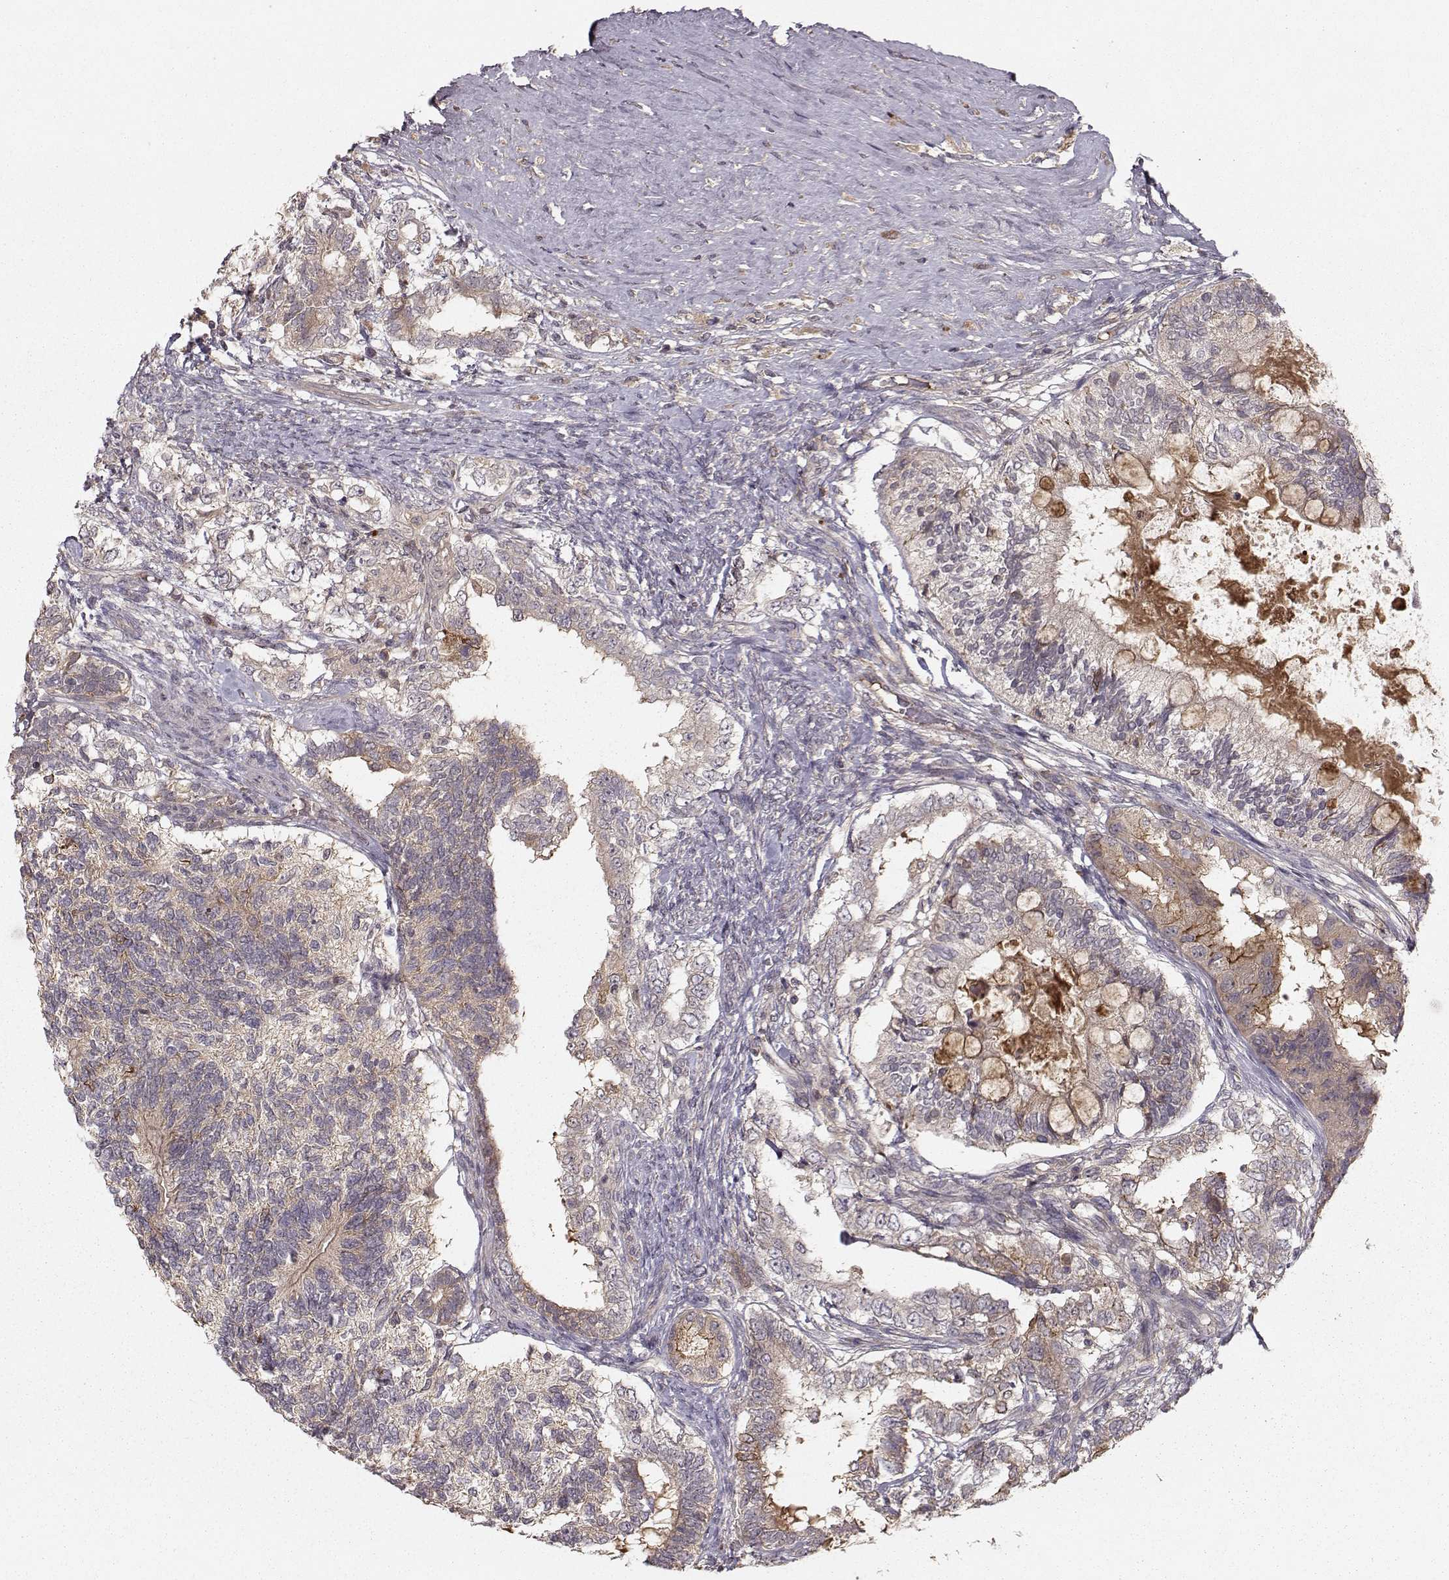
{"staining": {"intensity": "weak", "quantity": "<25%", "location": "cytoplasmic/membranous"}, "tissue": "testis cancer", "cell_type": "Tumor cells", "image_type": "cancer", "snomed": [{"axis": "morphology", "description": "Seminoma, NOS"}, {"axis": "morphology", "description": "Carcinoma, Embryonal, NOS"}, {"axis": "topography", "description": "Testis"}], "caption": "Immunohistochemistry (IHC) of testis cancer demonstrates no staining in tumor cells.", "gene": "WNT6", "patient": {"sex": "male", "age": 41}}